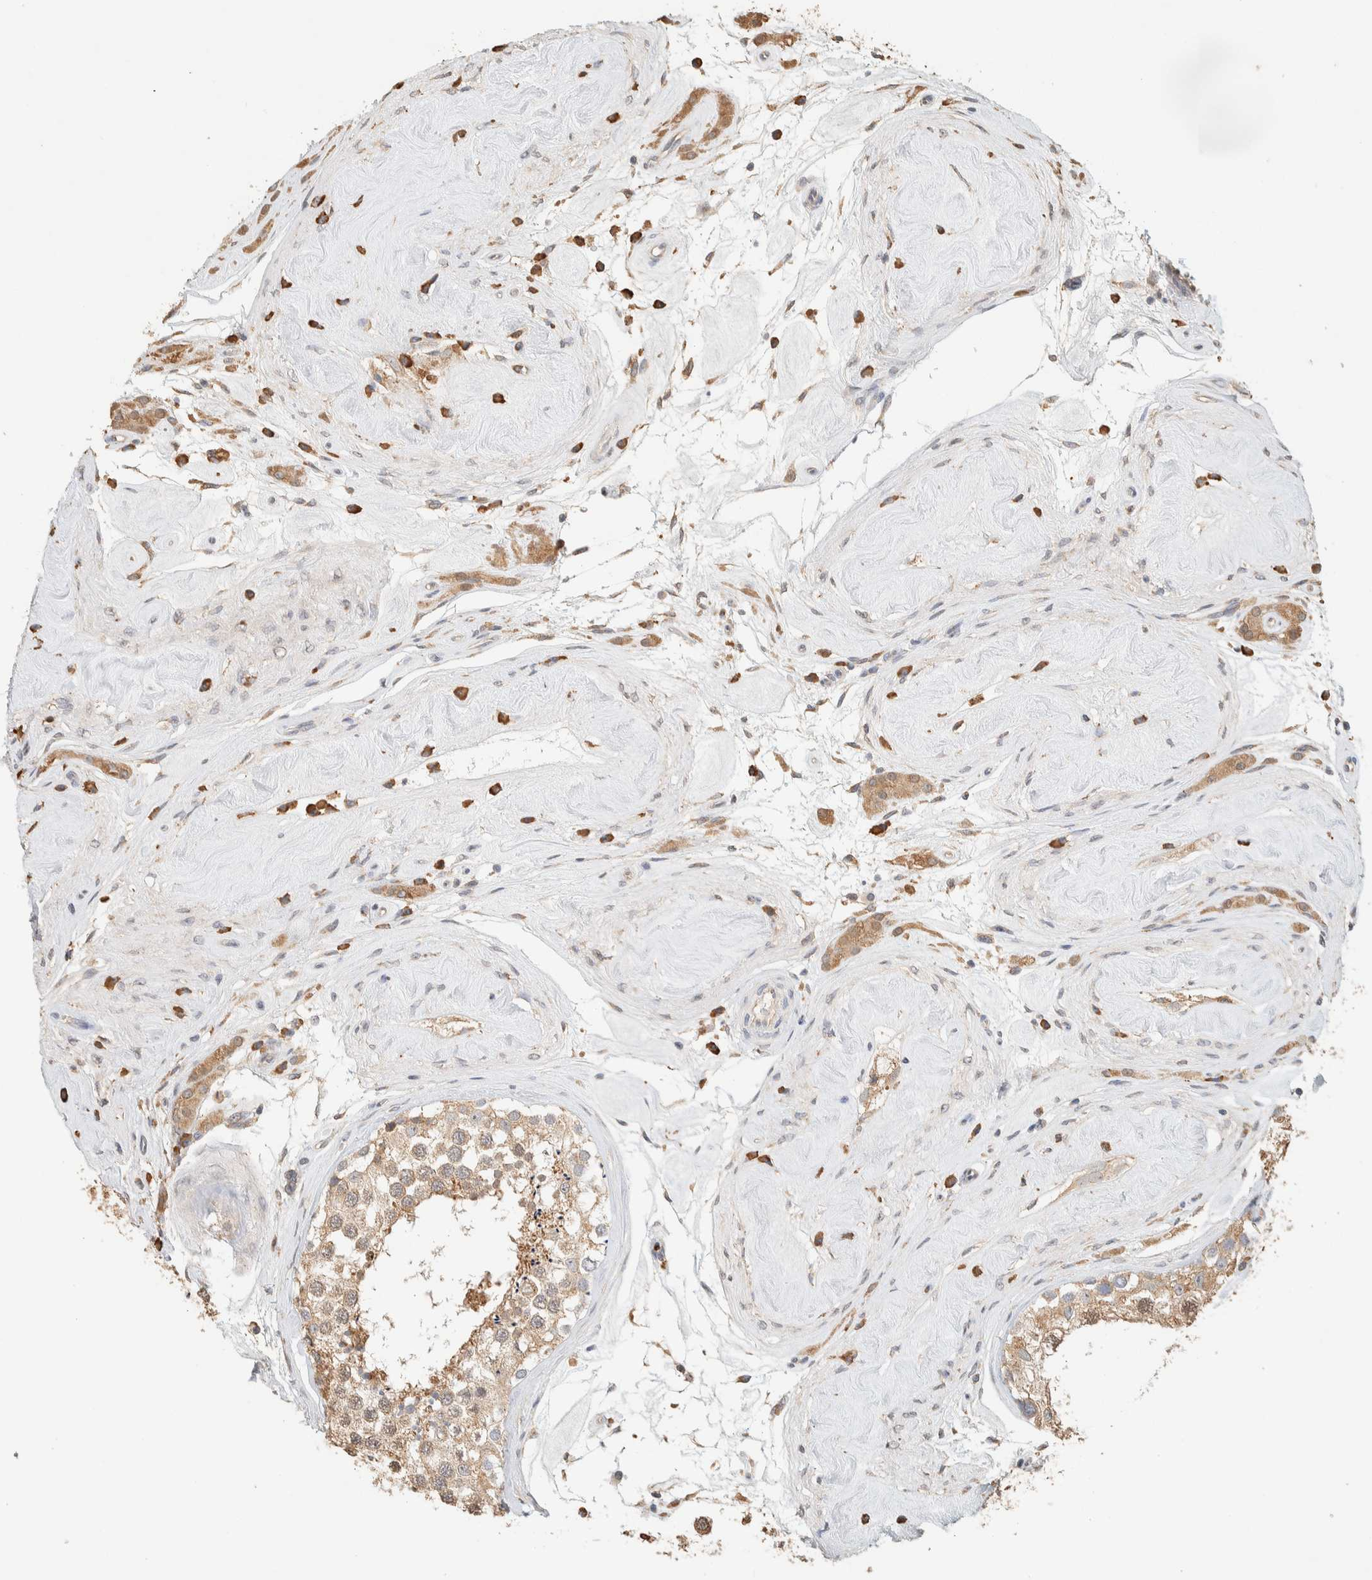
{"staining": {"intensity": "moderate", "quantity": ">75%", "location": "cytoplasmic/membranous"}, "tissue": "testis", "cell_type": "Cells in seminiferous ducts", "image_type": "normal", "snomed": [{"axis": "morphology", "description": "Normal tissue, NOS"}, {"axis": "topography", "description": "Testis"}], "caption": "Brown immunohistochemical staining in normal testis shows moderate cytoplasmic/membranous staining in approximately >75% of cells in seminiferous ducts. (Stains: DAB in brown, nuclei in blue, Microscopy: brightfield microscopy at high magnification).", "gene": "TTC3", "patient": {"sex": "male", "age": 46}}